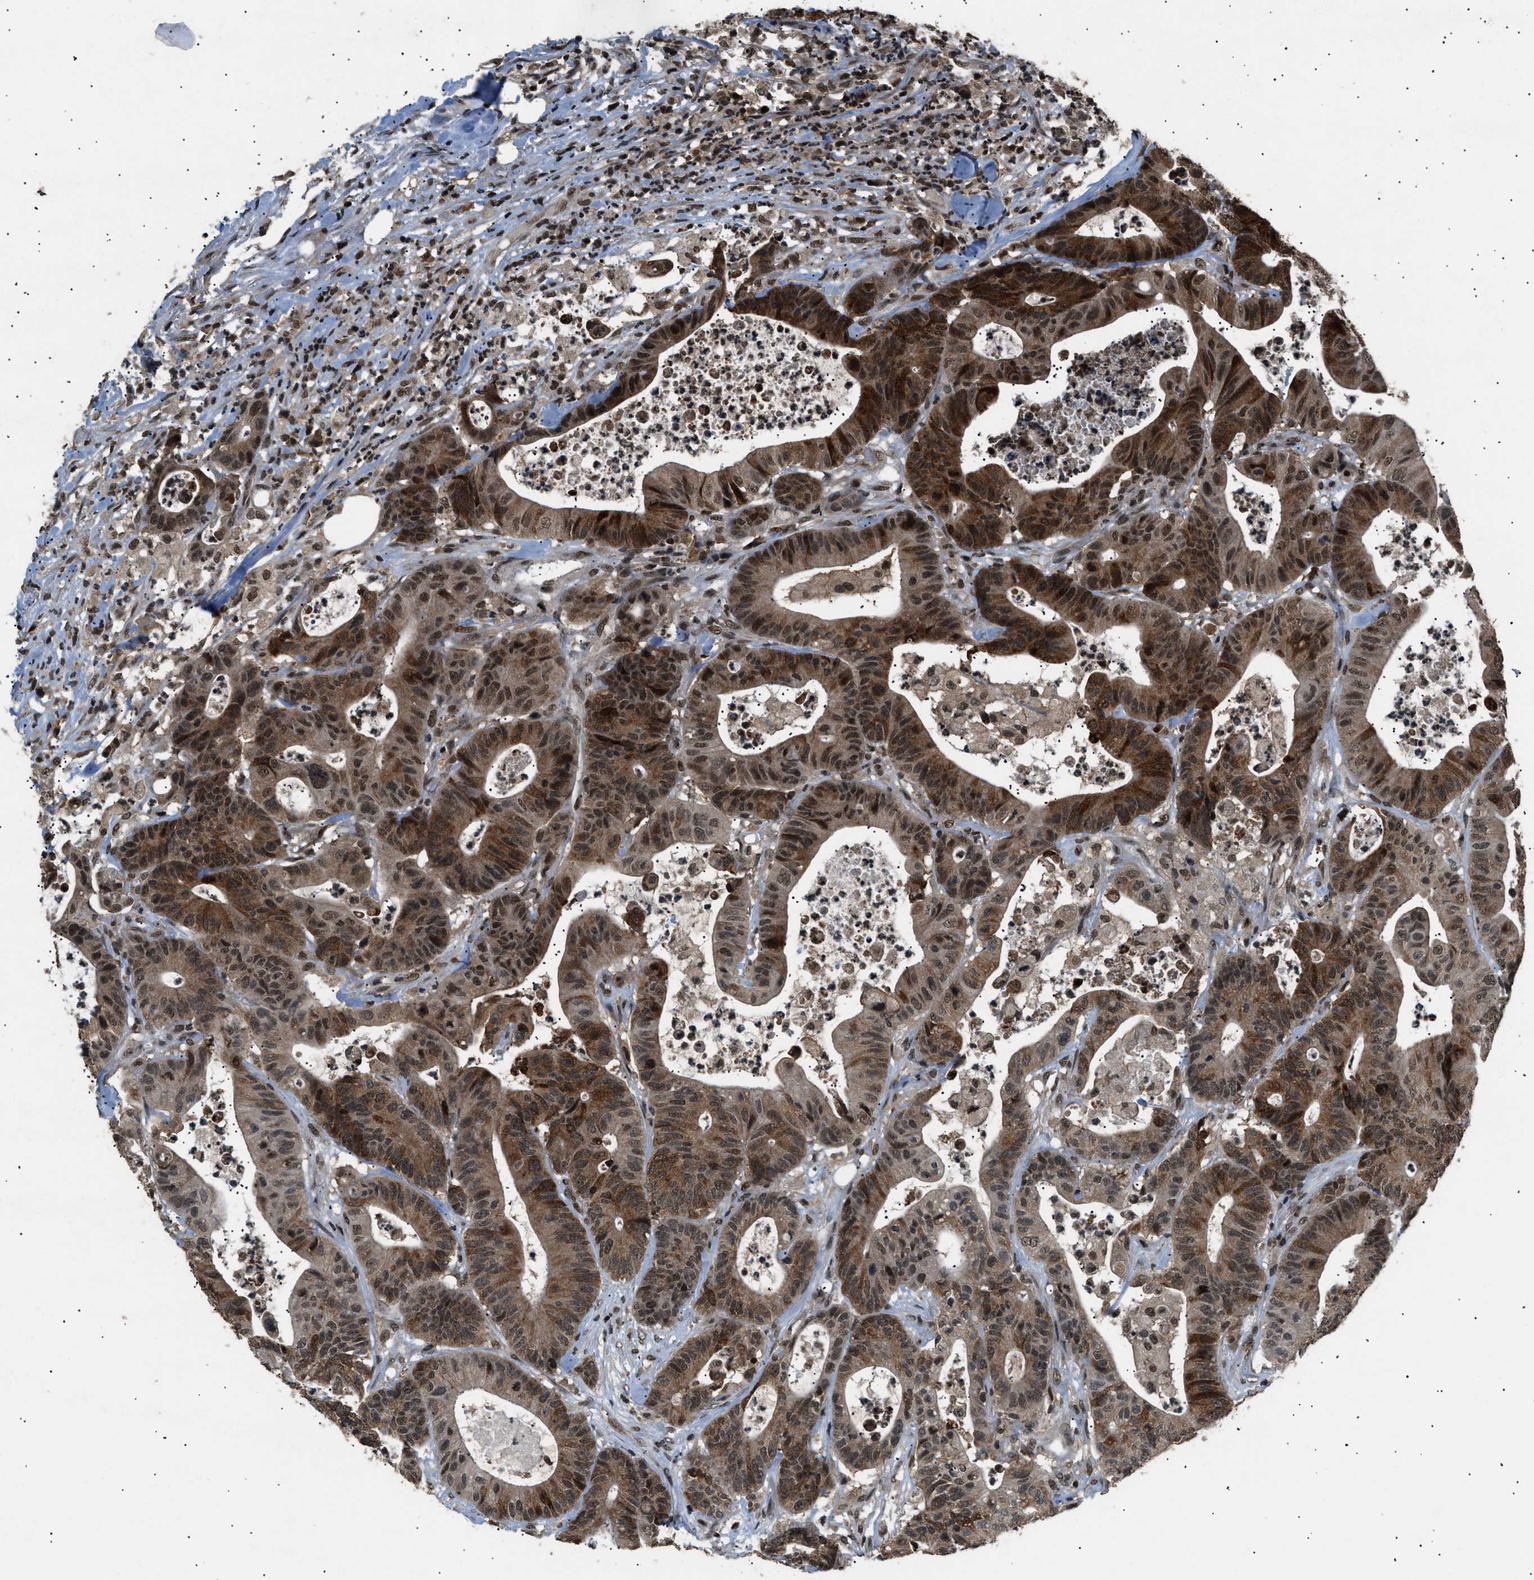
{"staining": {"intensity": "strong", "quantity": "25%-75%", "location": "cytoplasmic/membranous,nuclear"}, "tissue": "colorectal cancer", "cell_type": "Tumor cells", "image_type": "cancer", "snomed": [{"axis": "morphology", "description": "Adenocarcinoma, NOS"}, {"axis": "topography", "description": "Colon"}], "caption": "Human colorectal cancer stained for a protein (brown) reveals strong cytoplasmic/membranous and nuclear positive expression in about 25%-75% of tumor cells.", "gene": "RBM5", "patient": {"sex": "female", "age": 84}}